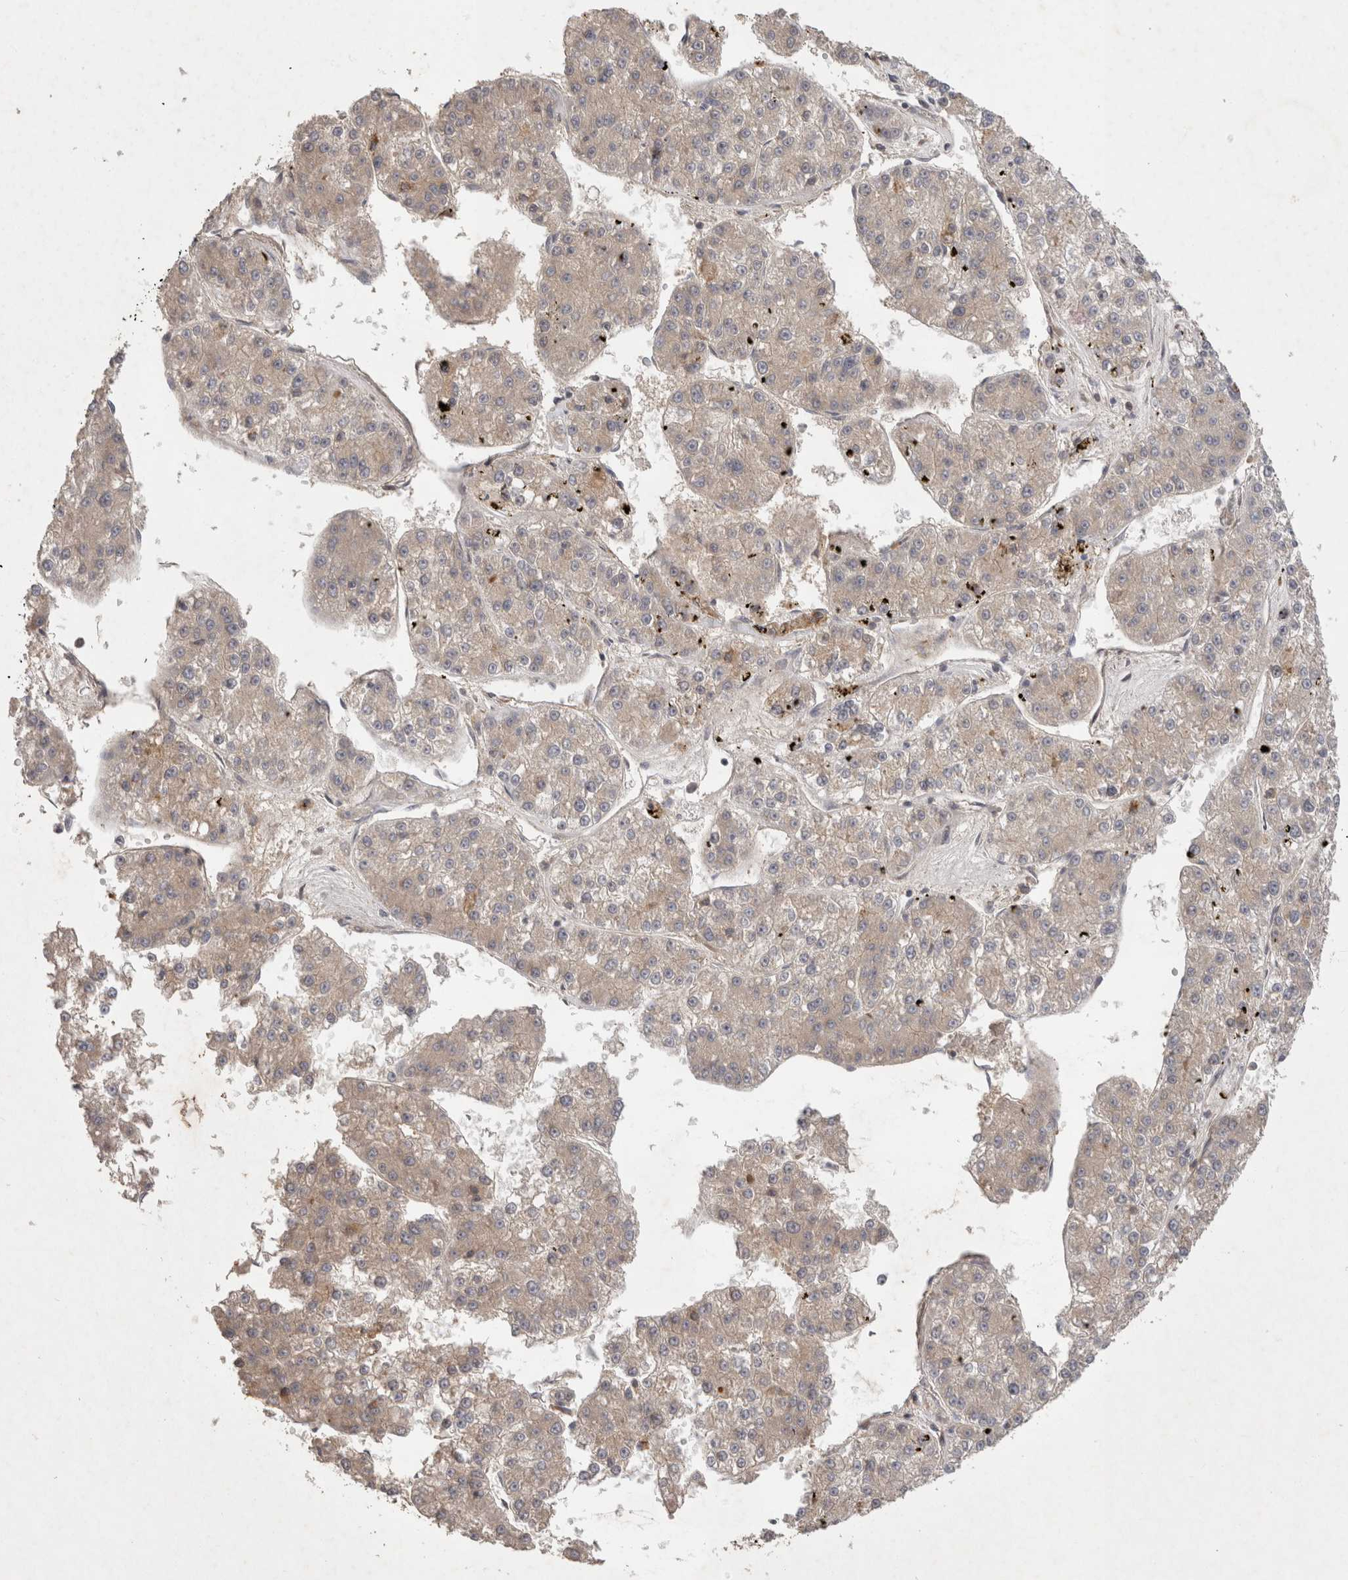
{"staining": {"intensity": "weak", "quantity": "<25%", "location": "cytoplasmic/membranous"}, "tissue": "liver cancer", "cell_type": "Tumor cells", "image_type": "cancer", "snomed": [{"axis": "morphology", "description": "Carcinoma, Hepatocellular, NOS"}, {"axis": "topography", "description": "Liver"}], "caption": "This is a micrograph of immunohistochemistry (IHC) staining of liver cancer, which shows no expression in tumor cells. (Stains: DAB immunohistochemistry (IHC) with hematoxylin counter stain, Microscopy: brightfield microscopy at high magnification).", "gene": "PPP1R42", "patient": {"sex": "female", "age": 73}}